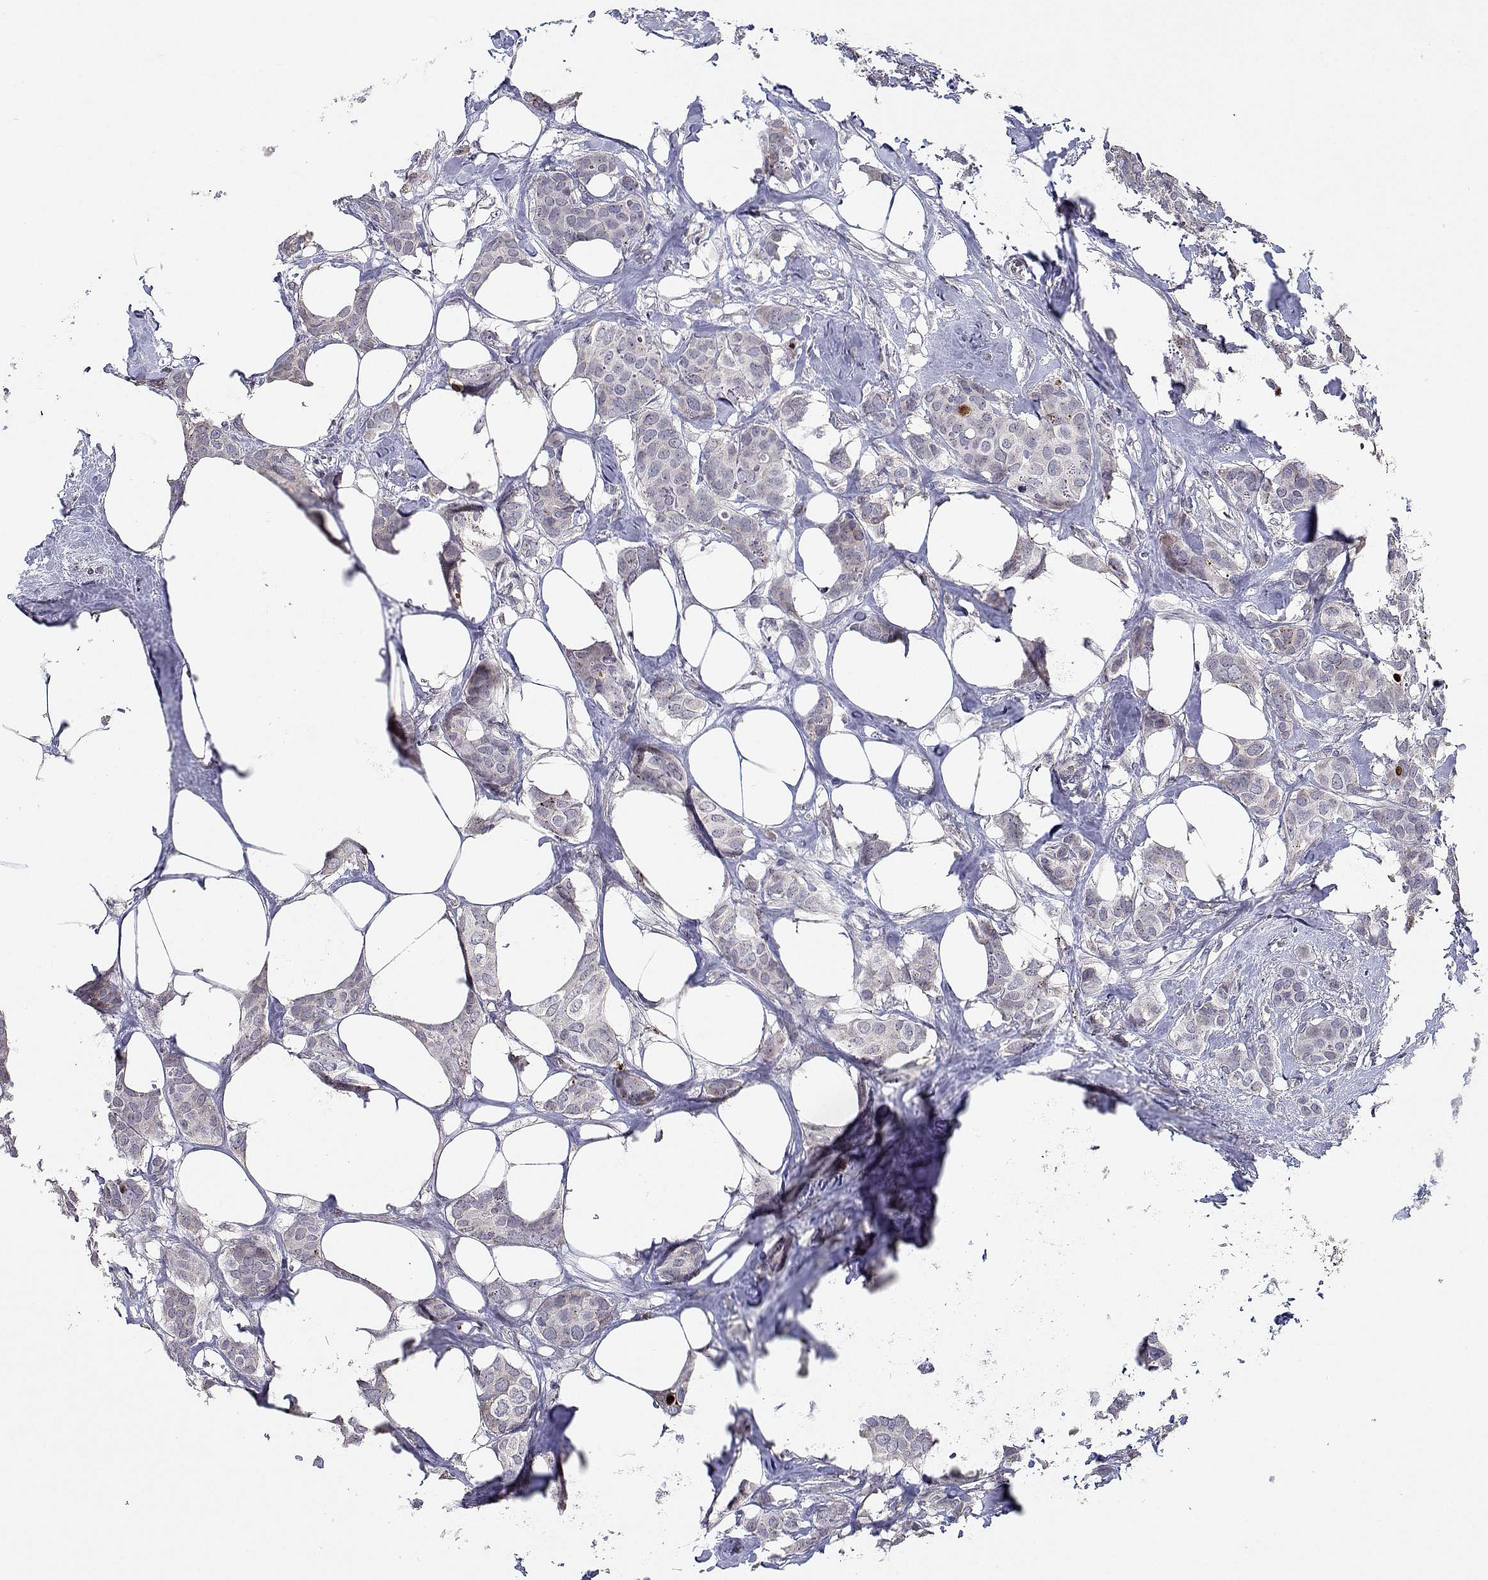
{"staining": {"intensity": "negative", "quantity": "none", "location": "none"}, "tissue": "breast cancer", "cell_type": "Tumor cells", "image_type": "cancer", "snomed": [{"axis": "morphology", "description": "Duct carcinoma"}, {"axis": "topography", "description": "Breast"}], "caption": "Tumor cells show no significant positivity in breast infiltrating ductal carcinoma.", "gene": "RBPJL", "patient": {"sex": "female", "age": 62}}